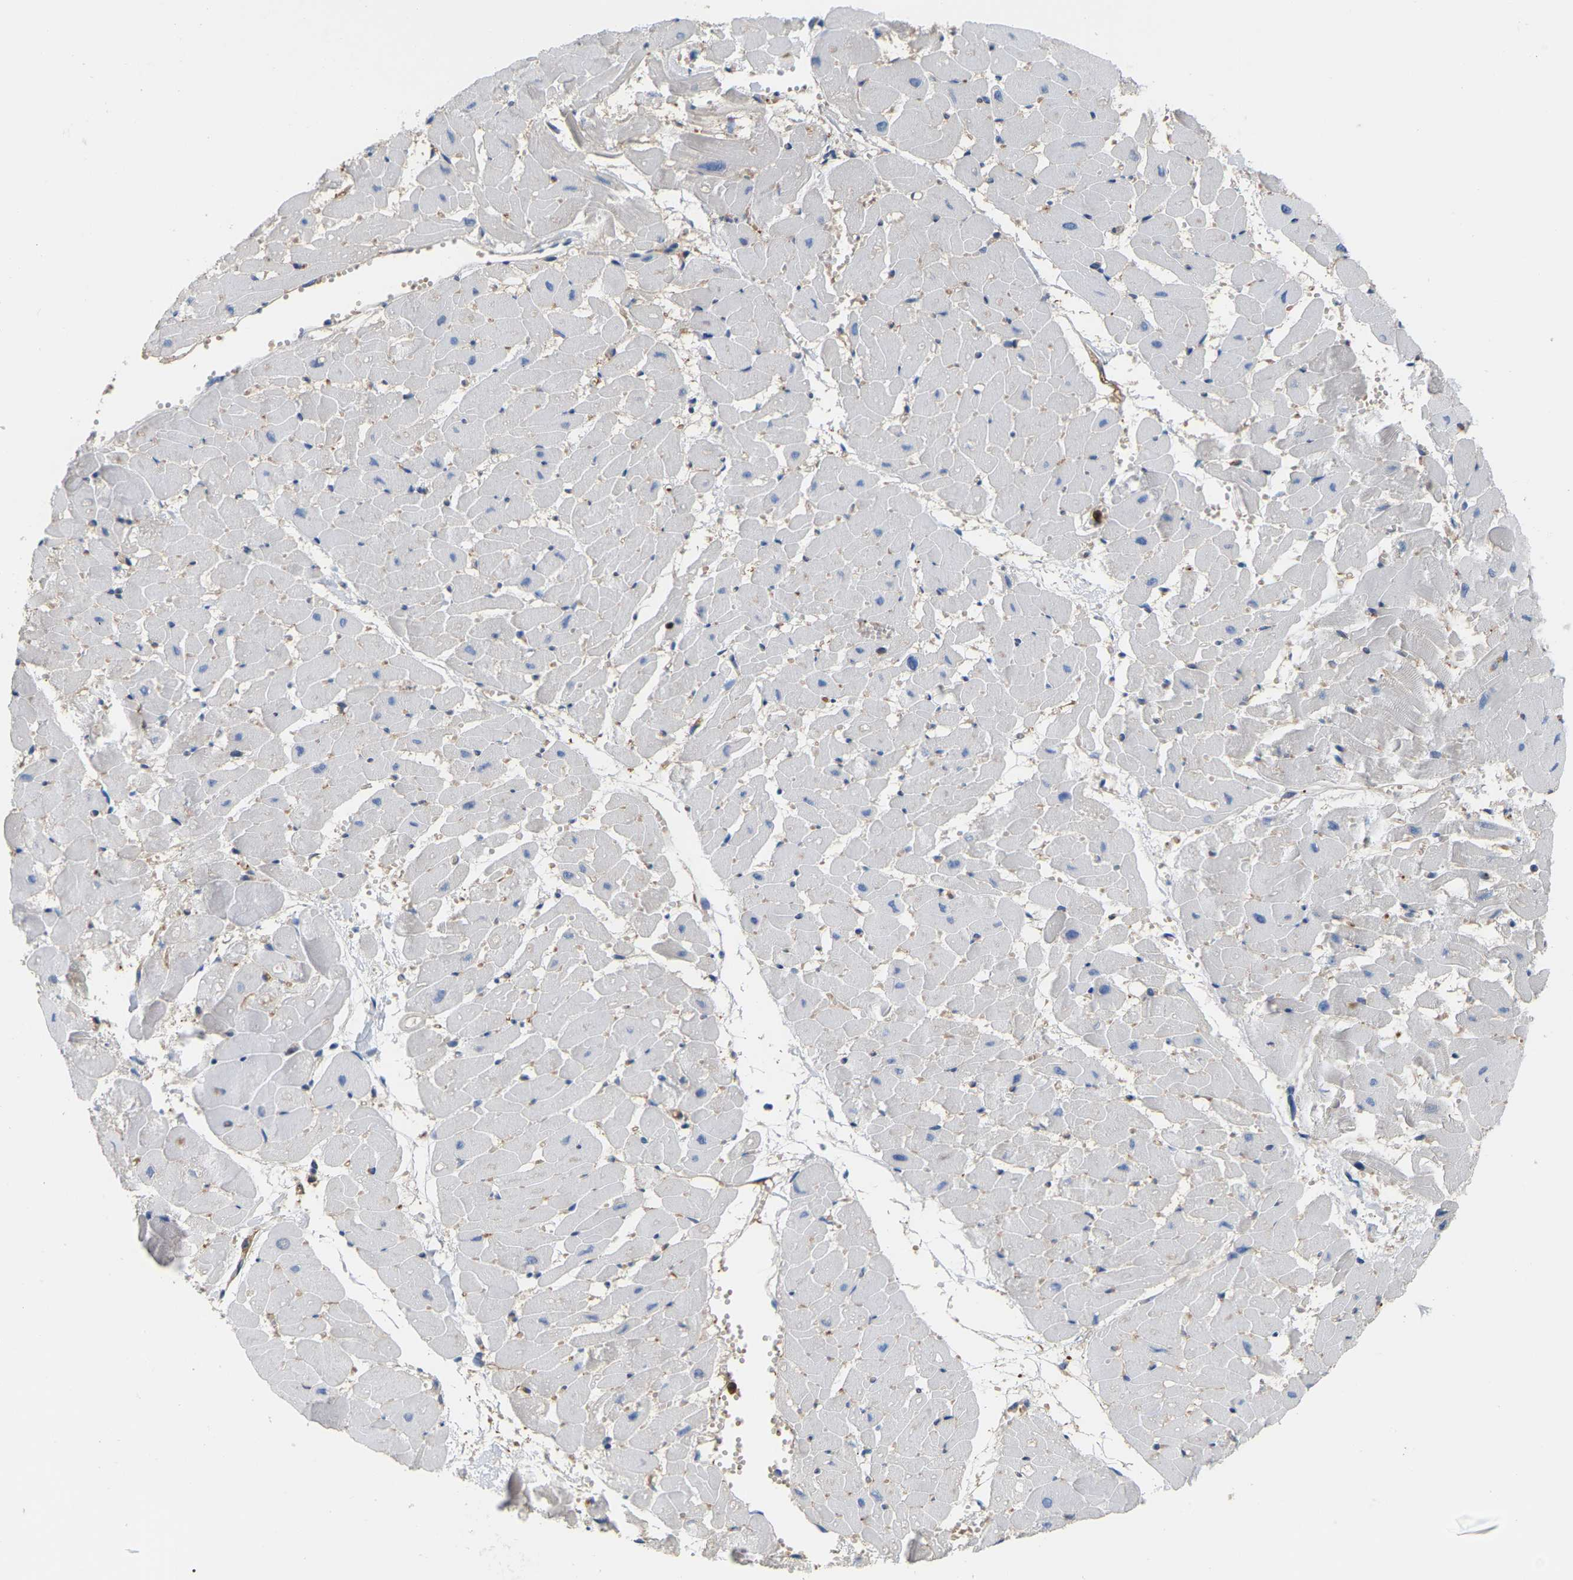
{"staining": {"intensity": "negative", "quantity": "none", "location": "none"}, "tissue": "heart muscle", "cell_type": "Cardiomyocytes", "image_type": "normal", "snomed": [{"axis": "morphology", "description": "Normal tissue, NOS"}, {"axis": "topography", "description": "Heart"}], "caption": "Immunohistochemistry of unremarkable human heart muscle exhibits no staining in cardiomyocytes. Brightfield microscopy of immunohistochemistry stained with DAB (brown) and hematoxylin (blue), captured at high magnification.", "gene": "MTPN", "patient": {"sex": "female", "age": 19}}